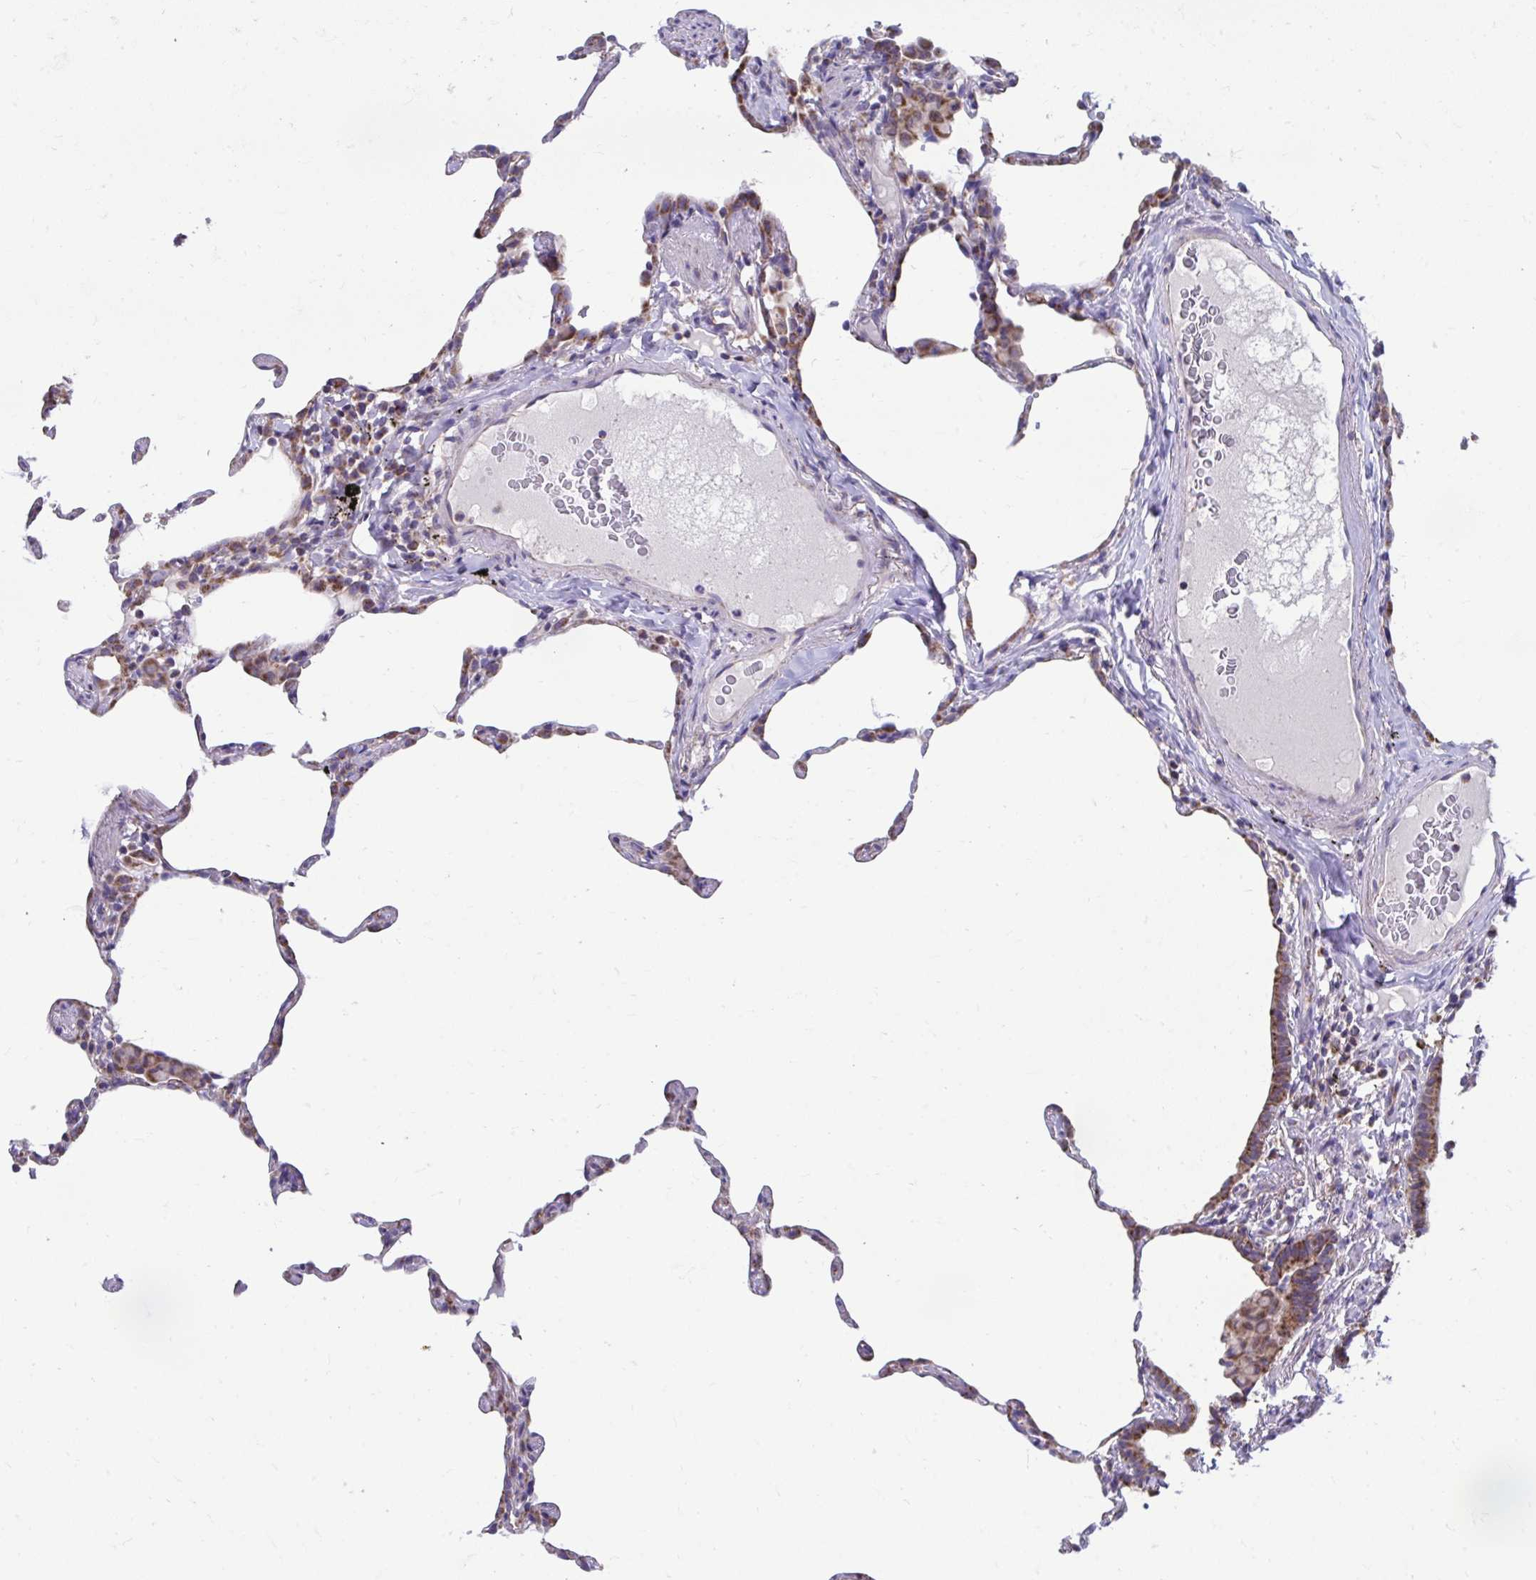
{"staining": {"intensity": "moderate", "quantity": "25%-75%", "location": "cytoplasmic/membranous"}, "tissue": "lung", "cell_type": "Alveolar cells", "image_type": "normal", "snomed": [{"axis": "morphology", "description": "Normal tissue, NOS"}, {"axis": "topography", "description": "Lung"}], "caption": "Alveolar cells exhibit moderate cytoplasmic/membranous positivity in approximately 25%-75% of cells in normal lung. The protein is stained brown, and the nuclei are stained in blue (DAB IHC with brightfield microscopy, high magnification).", "gene": "LINGO4", "patient": {"sex": "female", "age": 57}}